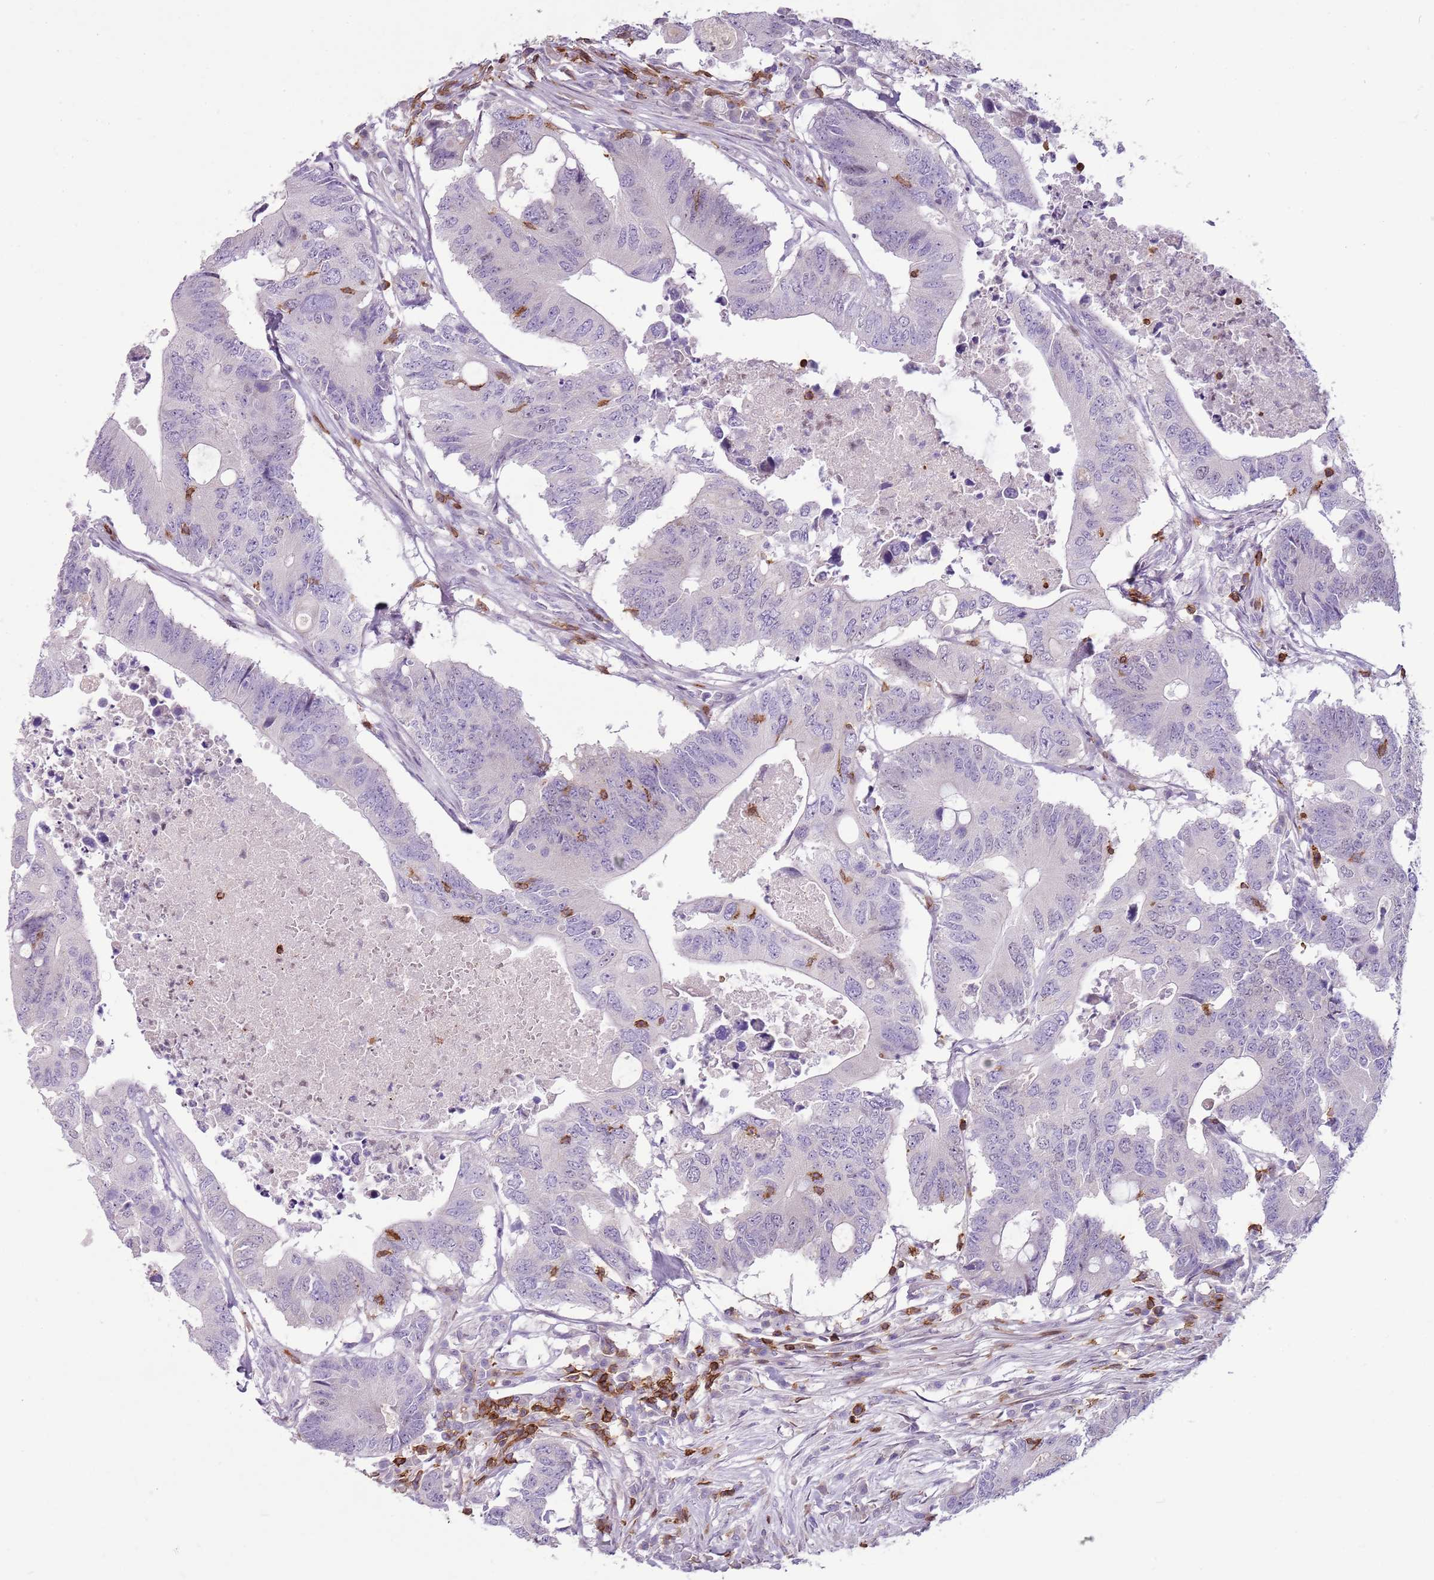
{"staining": {"intensity": "negative", "quantity": "none", "location": "none"}, "tissue": "colorectal cancer", "cell_type": "Tumor cells", "image_type": "cancer", "snomed": [{"axis": "morphology", "description": "Adenocarcinoma, NOS"}, {"axis": "topography", "description": "Colon"}], "caption": "Protein analysis of colorectal cancer shows no significant staining in tumor cells. (IHC, brightfield microscopy, high magnification).", "gene": "ZNF583", "patient": {"sex": "male", "age": 71}}